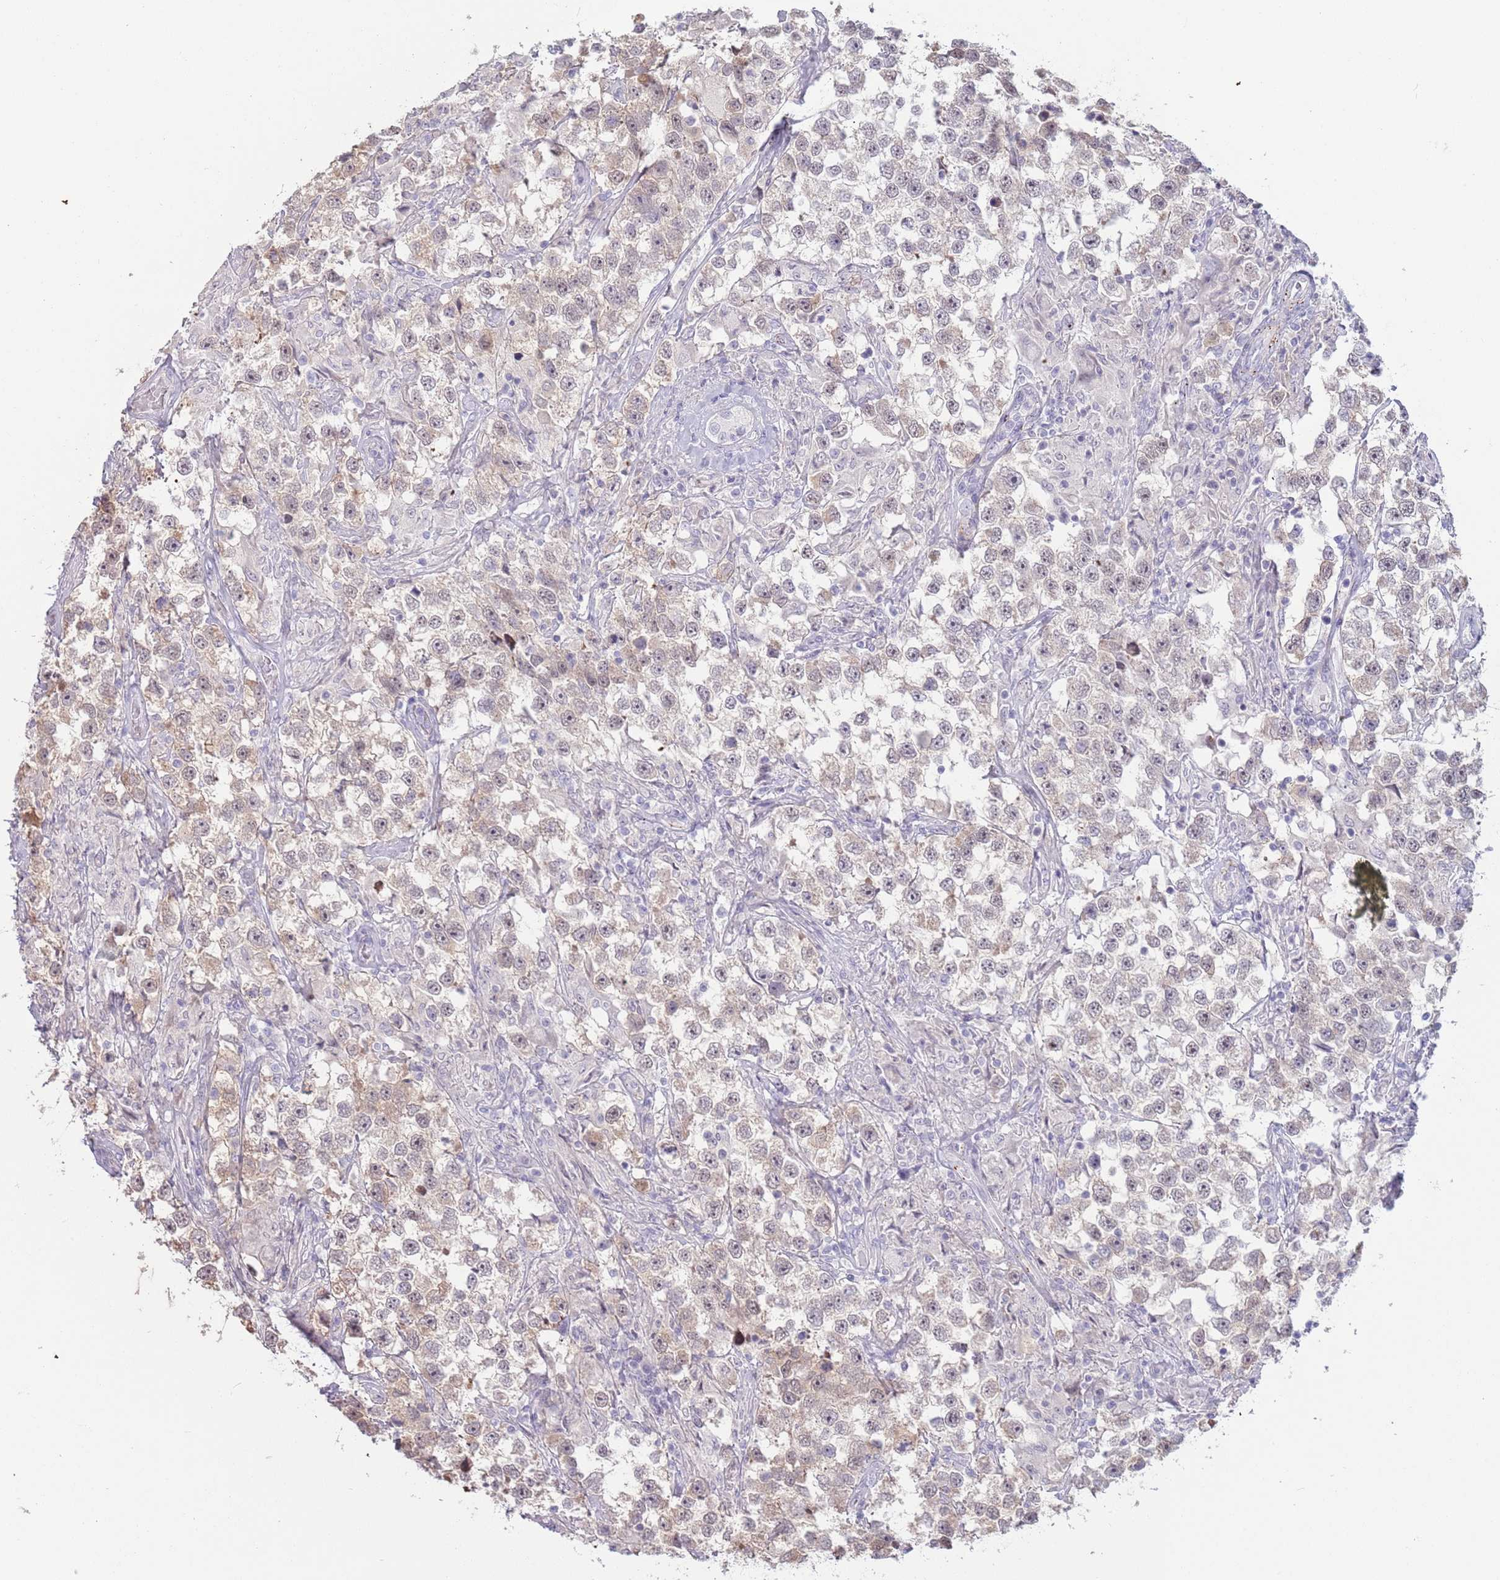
{"staining": {"intensity": "negative", "quantity": "none", "location": "none"}, "tissue": "testis cancer", "cell_type": "Tumor cells", "image_type": "cancer", "snomed": [{"axis": "morphology", "description": "Seminoma, NOS"}, {"axis": "topography", "description": "Testis"}], "caption": "Tumor cells are negative for brown protein staining in seminoma (testis). The staining was performed using DAB (3,3'-diaminobenzidine) to visualize the protein expression in brown, while the nuclei were stained in blue with hematoxylin (Magnification: 20x).", "gene": "LDHD", "patient": {"sex": "male", "age": 46}}